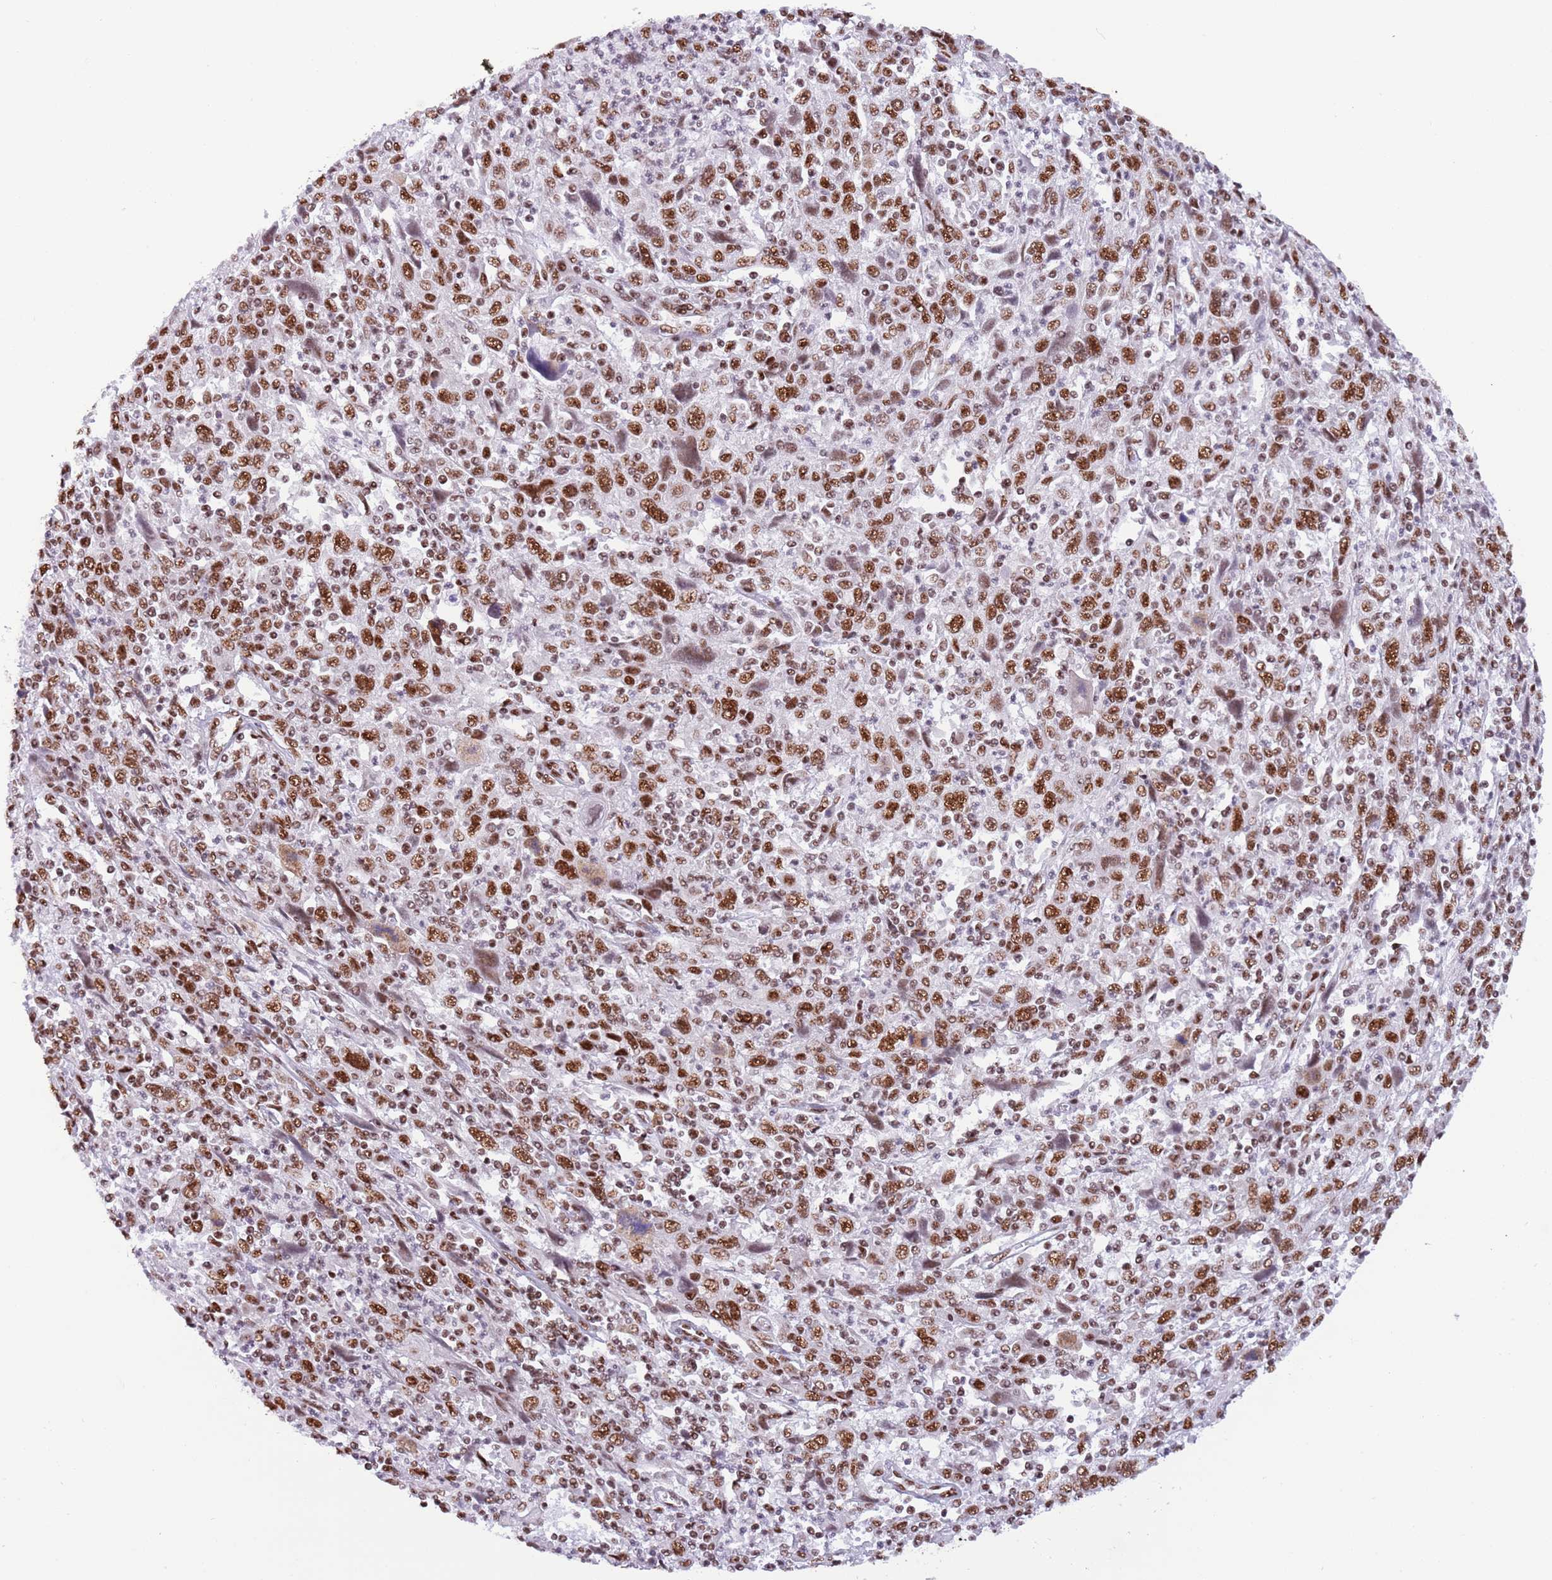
{"staining": {"intensity": "strong", "quantity": ">75%", "location": "nuclear"}, "tissue": "cervical cancer", "cell_type": "Tumor cells", "image_type": "cancer", "snomed": [{"axis": "morphology", "description": "Squamous cell carcinoma, NOS"}, {"axis": "topography", "description": "Cervix"}], "caption": "Brown immunohistochemical staining in human squamous cell carcinoma (cervical) demonstrates strong nuclear positivity in approximately >75% of tumor cells. (Stains: DAB in brown, nuclei in blue, Microscopy: brightfield microscopy at high magnification).", "gene": "SF3A2", "patient": {"sex": "female", "age": 46}}